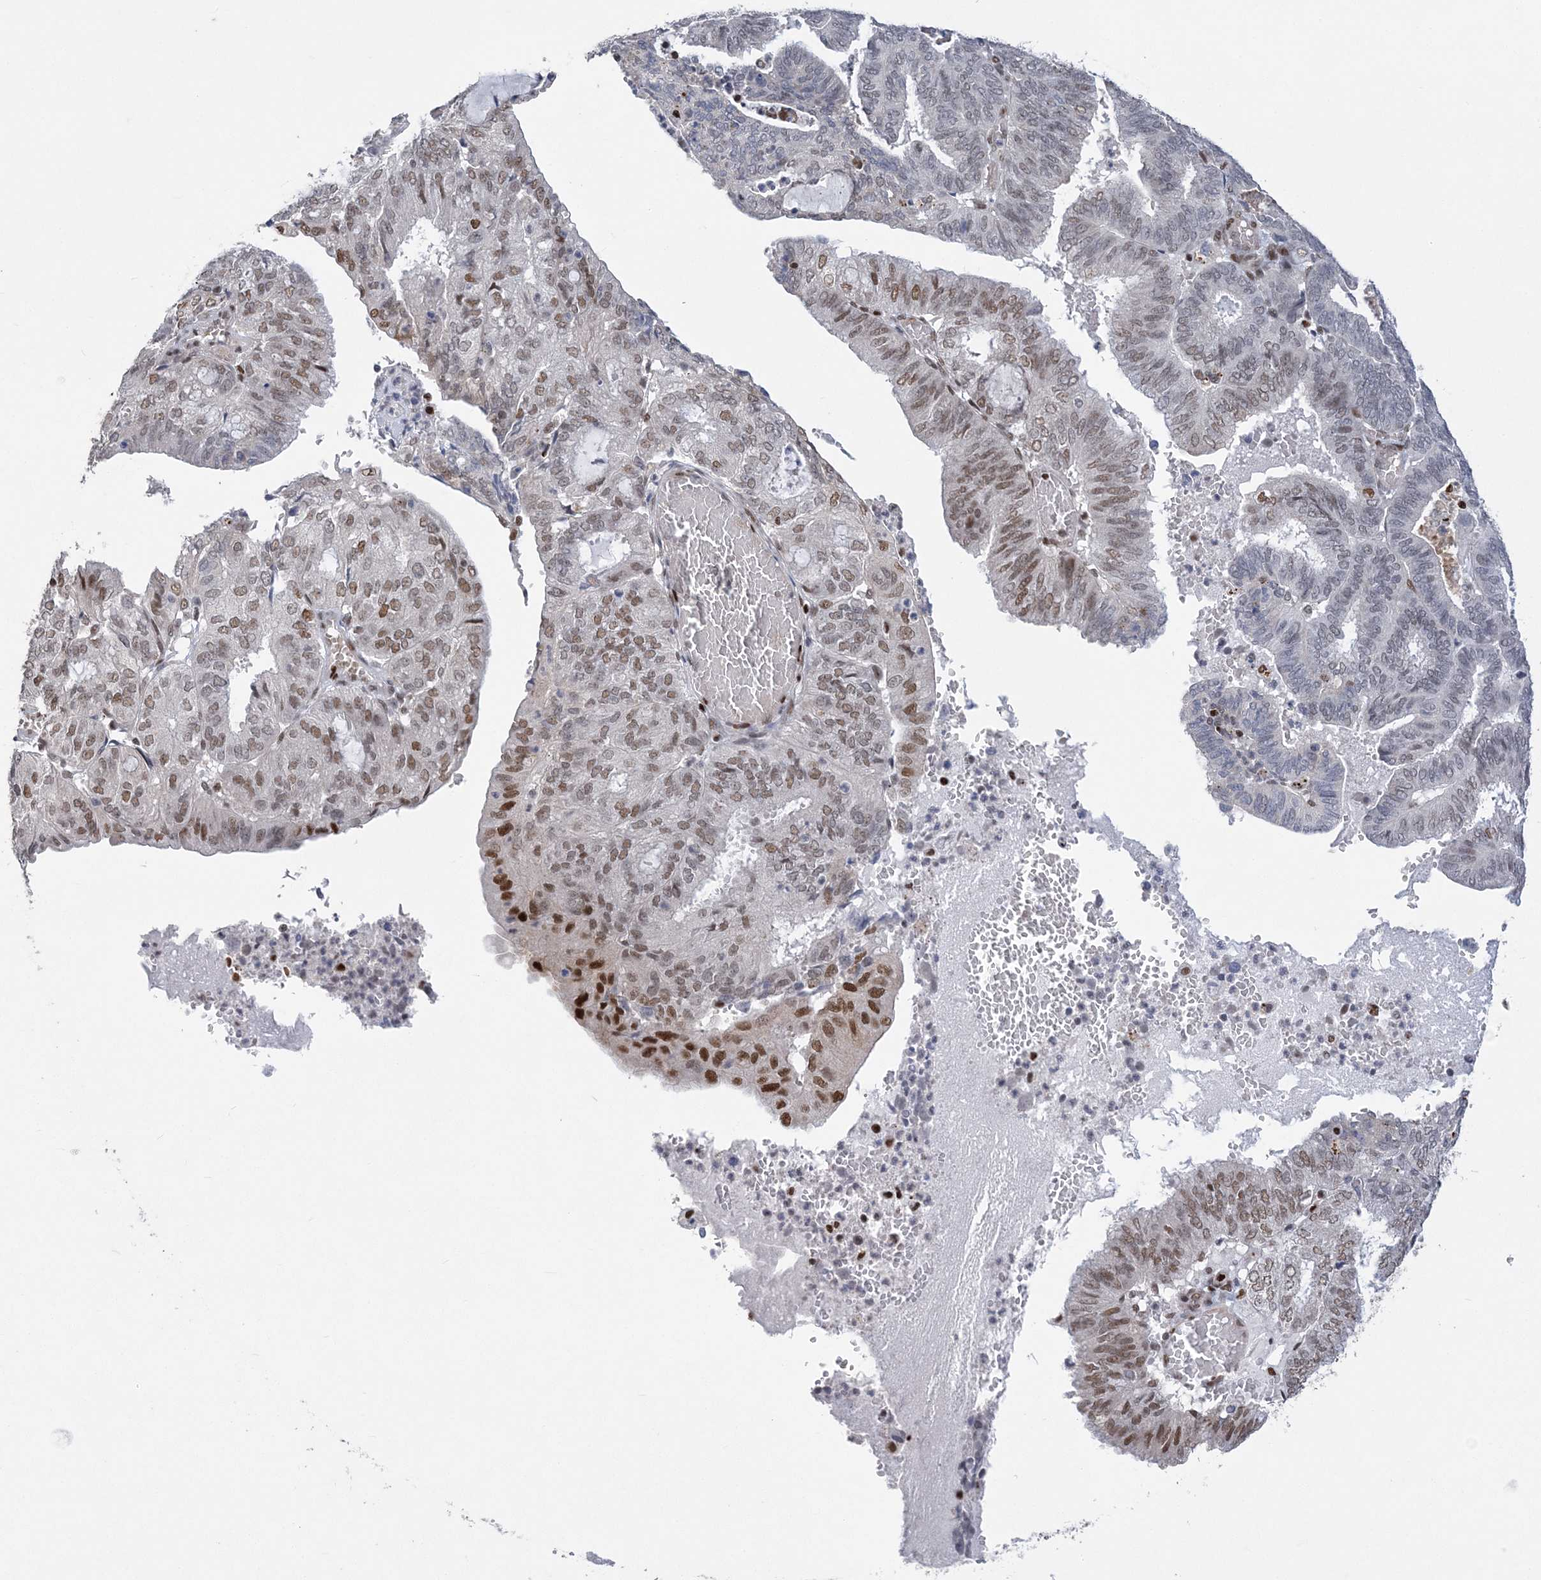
{"staining": {"intensity": "moderate", "quantity": ">75%", "location": "nuclear"}, "tissue": "endometrial cancer", "cell_type": "Tumor cells", "image_type": "cancer", "snomed": [{"axis": "morphology", "description": "Adenocarcinoma, NOS"}, {"axis": "topography", "description": "Uterus"}], "caption": "A medium amount of moderate nuclear staining is appreciated in approximately >75% of tumor cells in endometrial cancer (adenocarcinoma) tissue.", "gene": "ZBTB7A", "patient": {"sex": "female", "age": 60}}